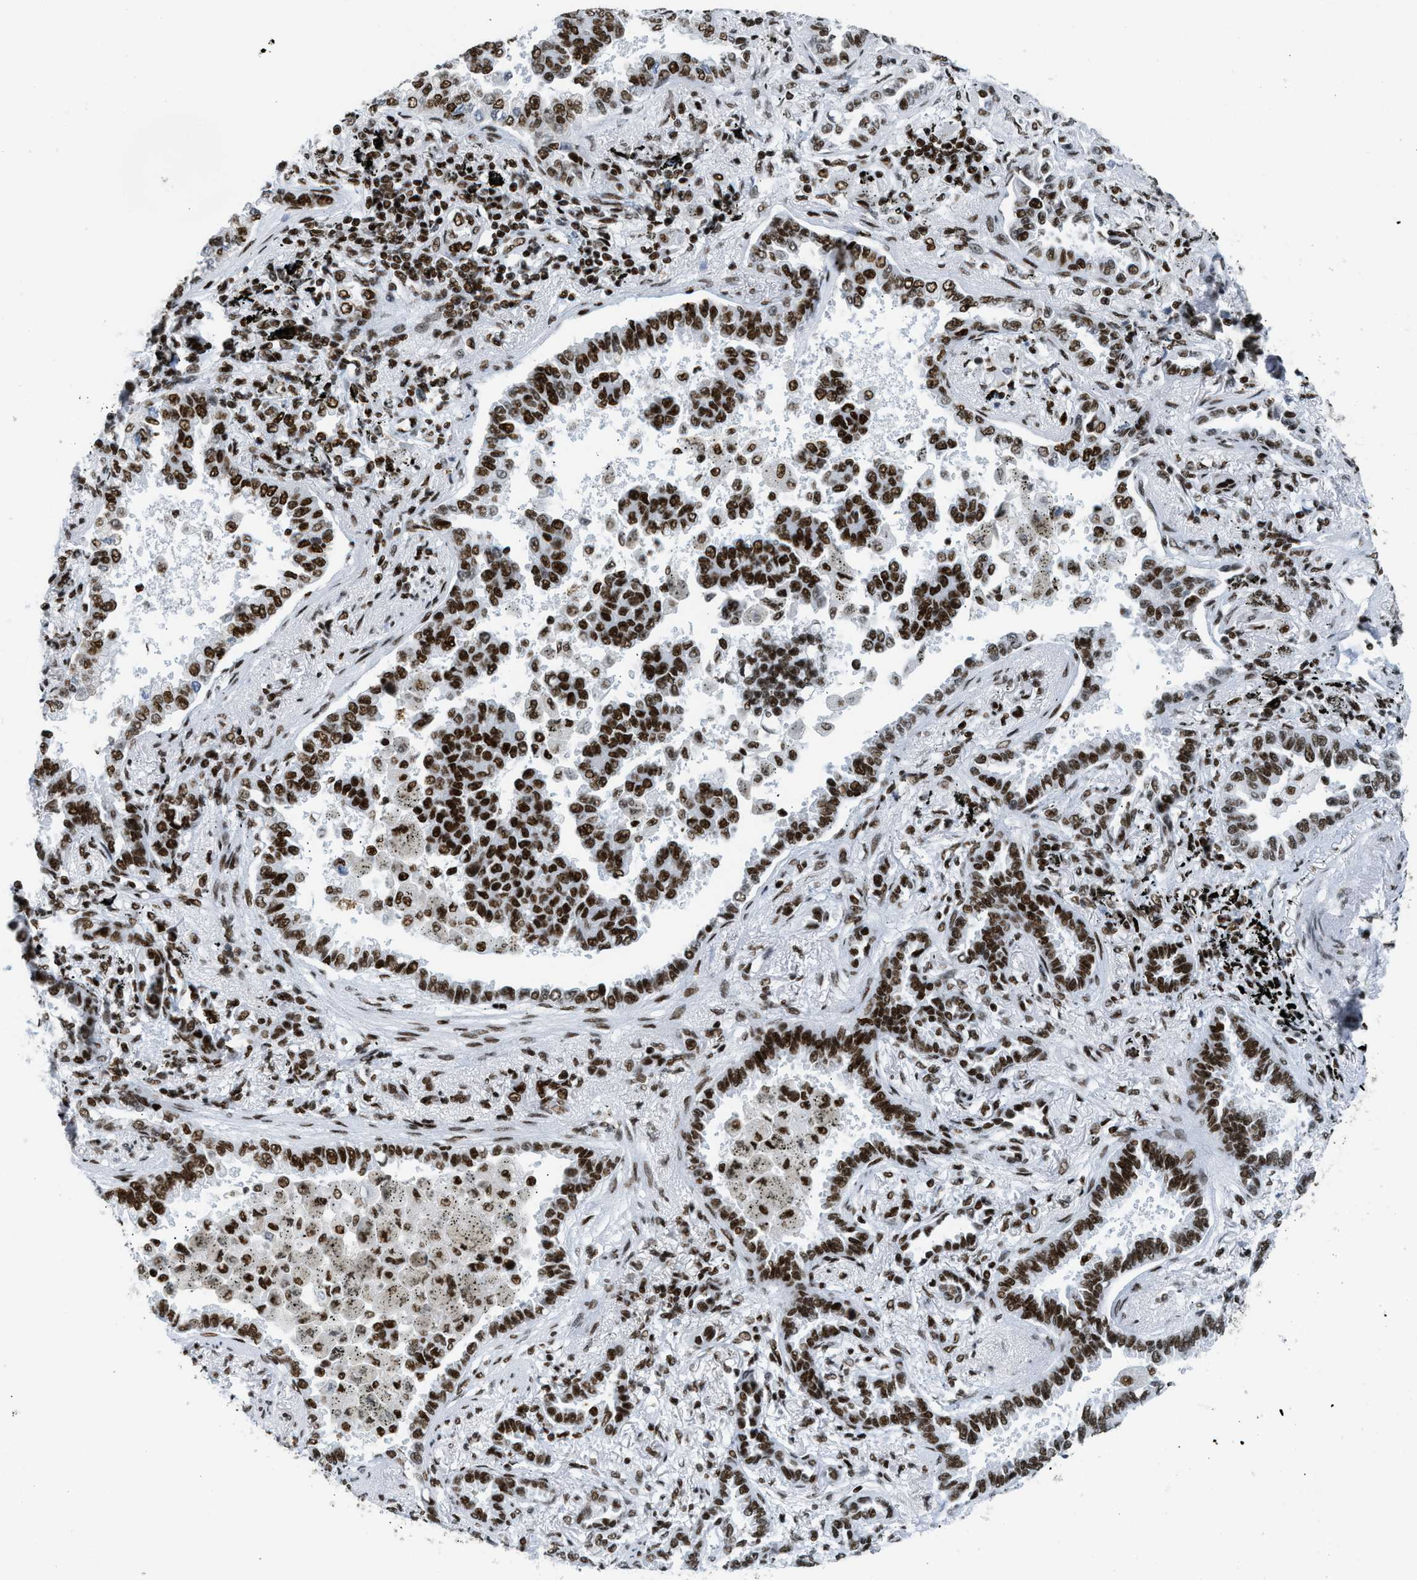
{"staining": {"intensity": "strong", "quantity": ">75%", "location": "nuclear"}, "tissue": "lung cancer", "cell_type": "Tumor cells", "image_type": "cancer", "snomed": [{"axis": "morphology", "description": "Normal tissue, NOS"}, {"axis": "morphology", "description": "Adenocarcinoma, NOS"}, {"axis": "topography", "description": "Lung"}], "caption": "Lung cancer stained for a protein (brown) exhibits strong nuclear positive expression in approximately >75% of tumor cells.", "gene": "PIF1", "patient": {"sex": "male", "age": 59}}